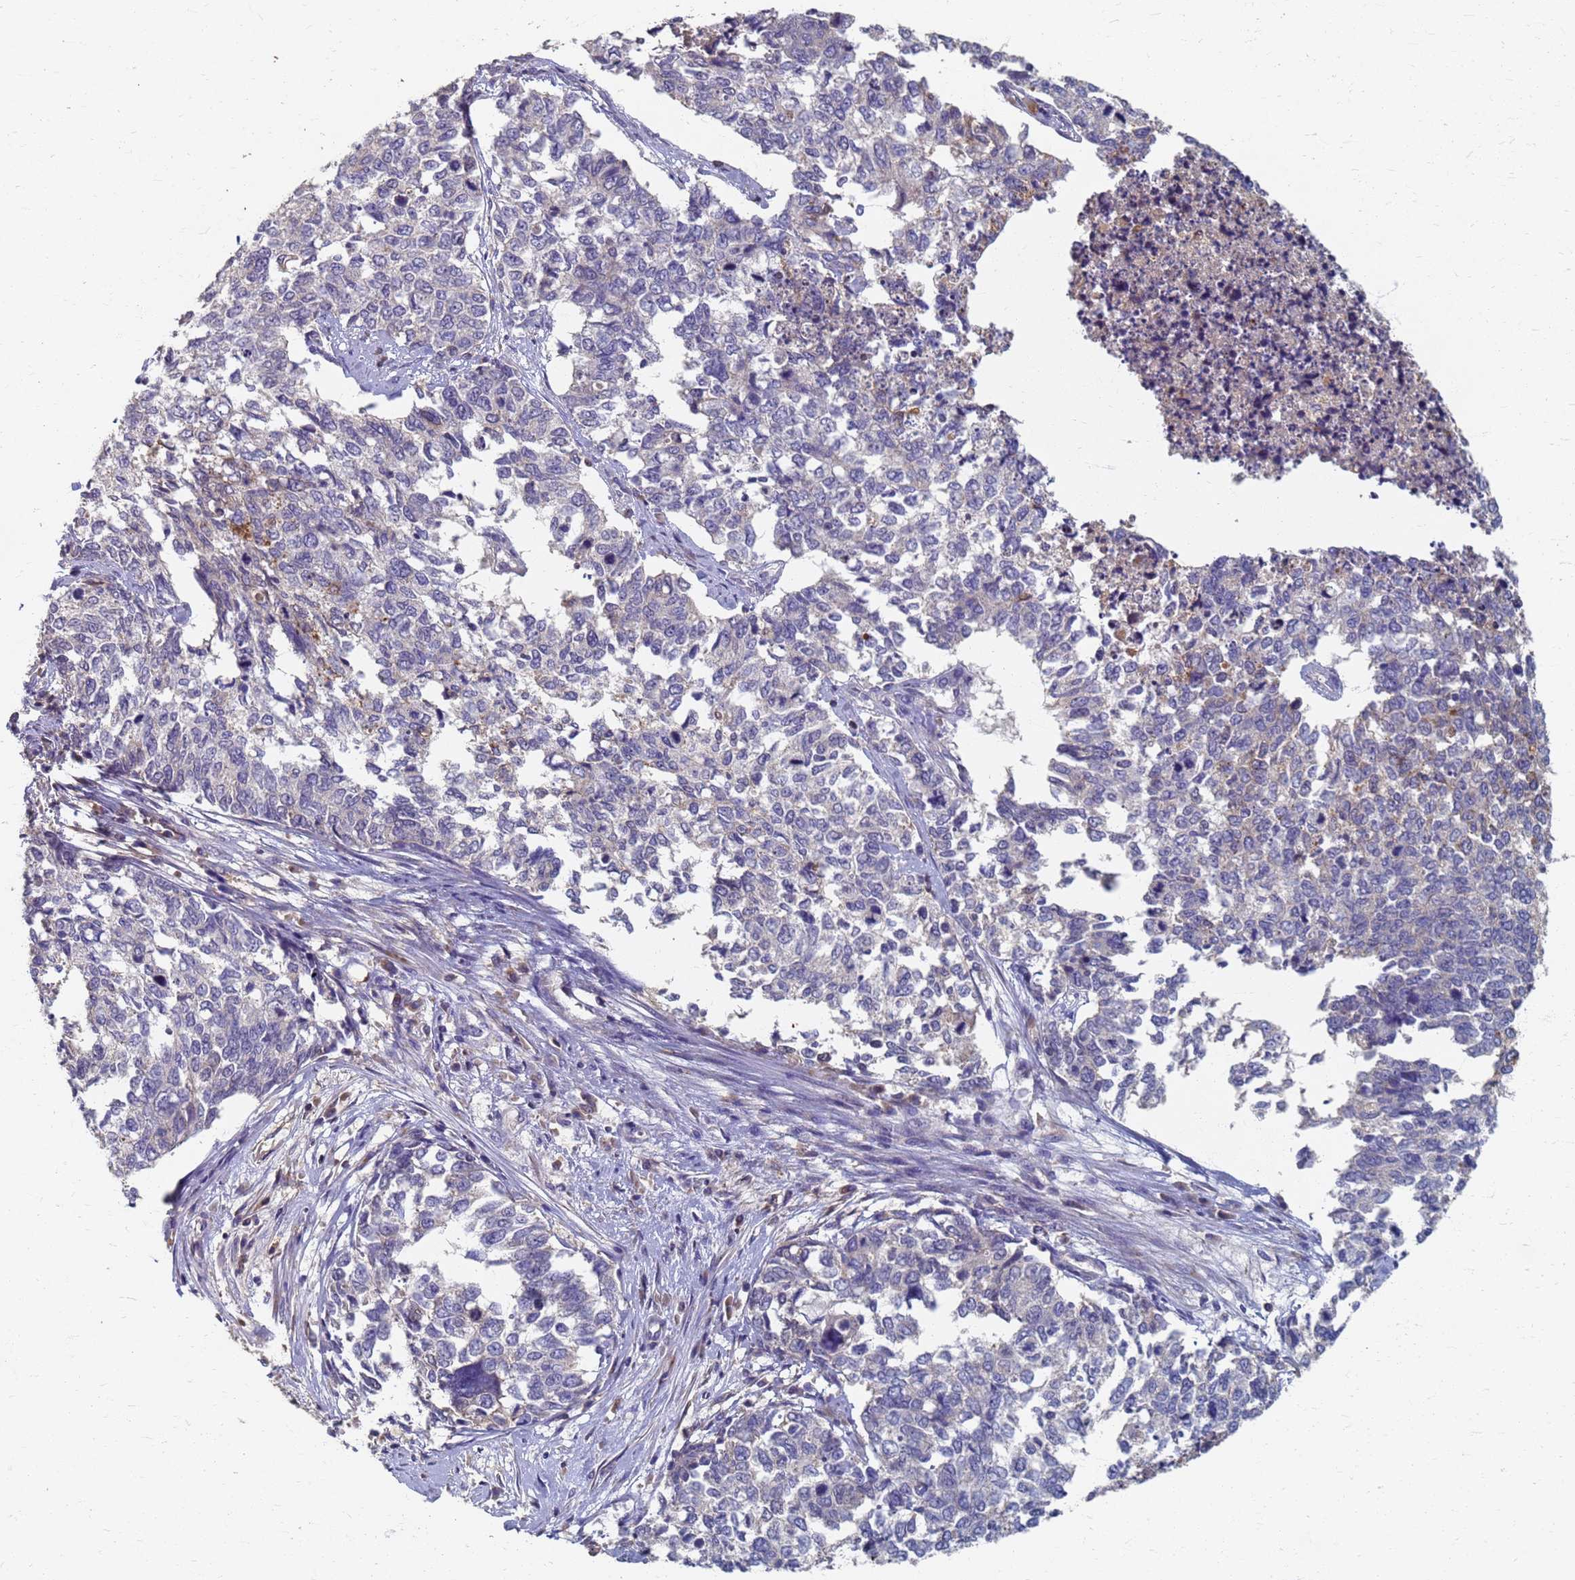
{"staining": {"intensity": "negative", "quantity": "none", "location": "none"}, "tissue": "cervical cancer", "cell_type": "Tumor cells", "image_type": "cancer", "snomed": [{"axis": "morphology", "description": "Squamous cell carcinoma, NOS"}, {"axis": "topography", "description": "Cervix"}], "caption": "A high-resolution photomicrograph shows IHC staining of squamous cell carcinoma (cervical), which exhibits no significant positivity in tumor cells.", "gene": "KRCC1", "patient": {"sex": "female", "age": 63}}